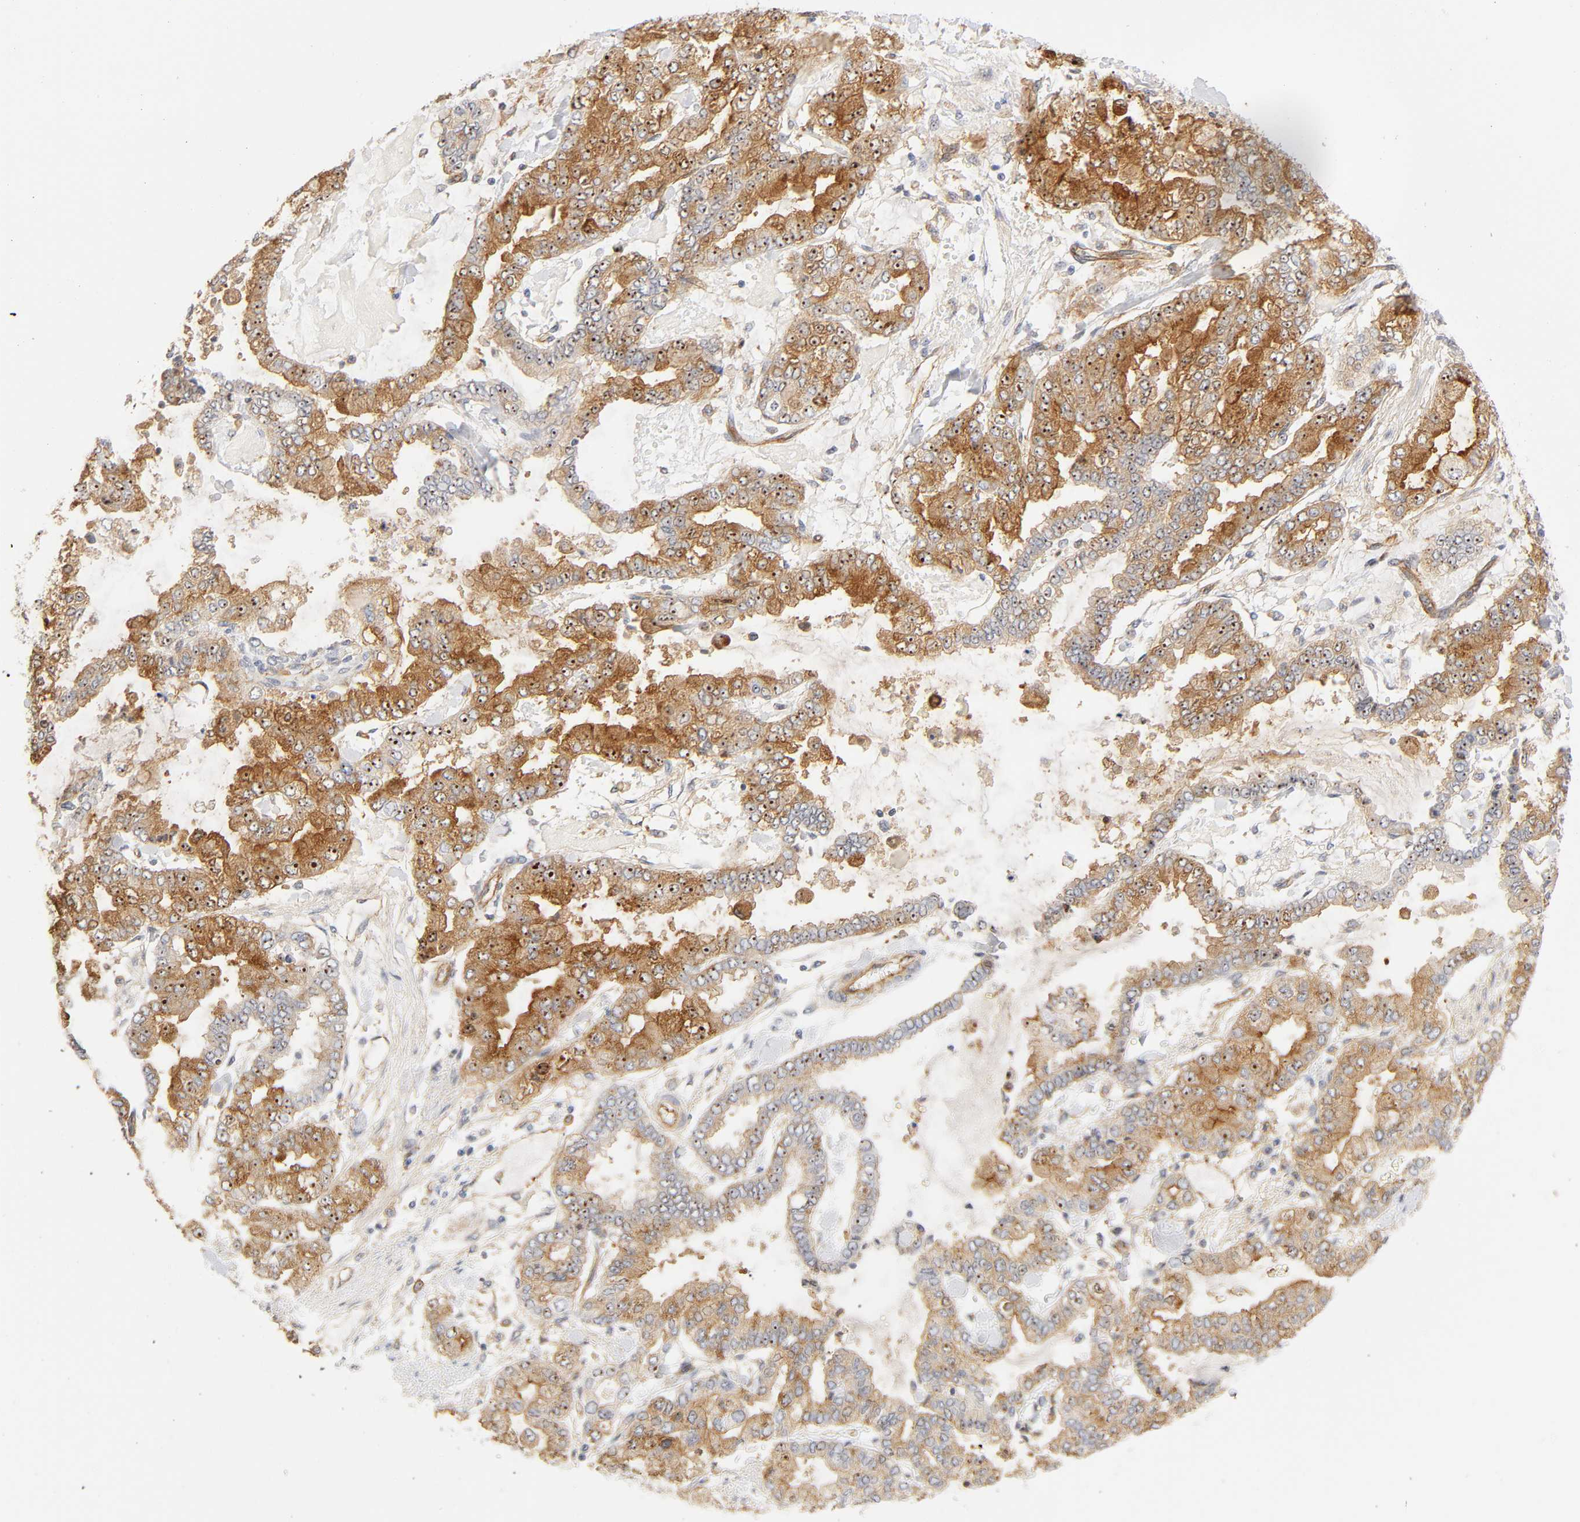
{"staining": {"intensity": "strong", "quantity": ">75%", "location": "cytoplasmic/membranous,nuclear"}, "tissue": "stomach cancer", "cell_type": "Tumor cells", "image_type": "cancer", "snomed": [{"axis": "morphology", "description": "Normal tissue, NOS"}, {"axis": "morphology", "description": "Adenocarcinoma, NOS"}, {"axis": "topography", "description": "Stomach, upper"}, {"axis": "topography", "description": "Stomach"}], "caption": "Immunohistochemical staining of human adenocarcinoma (stomach) shows strong cytoplasmic/membranous and nuclear protein staining in approximately >75% of tumor cells.", "gene": "PLD1", "patient": {"sex": "male", "age": 76}}